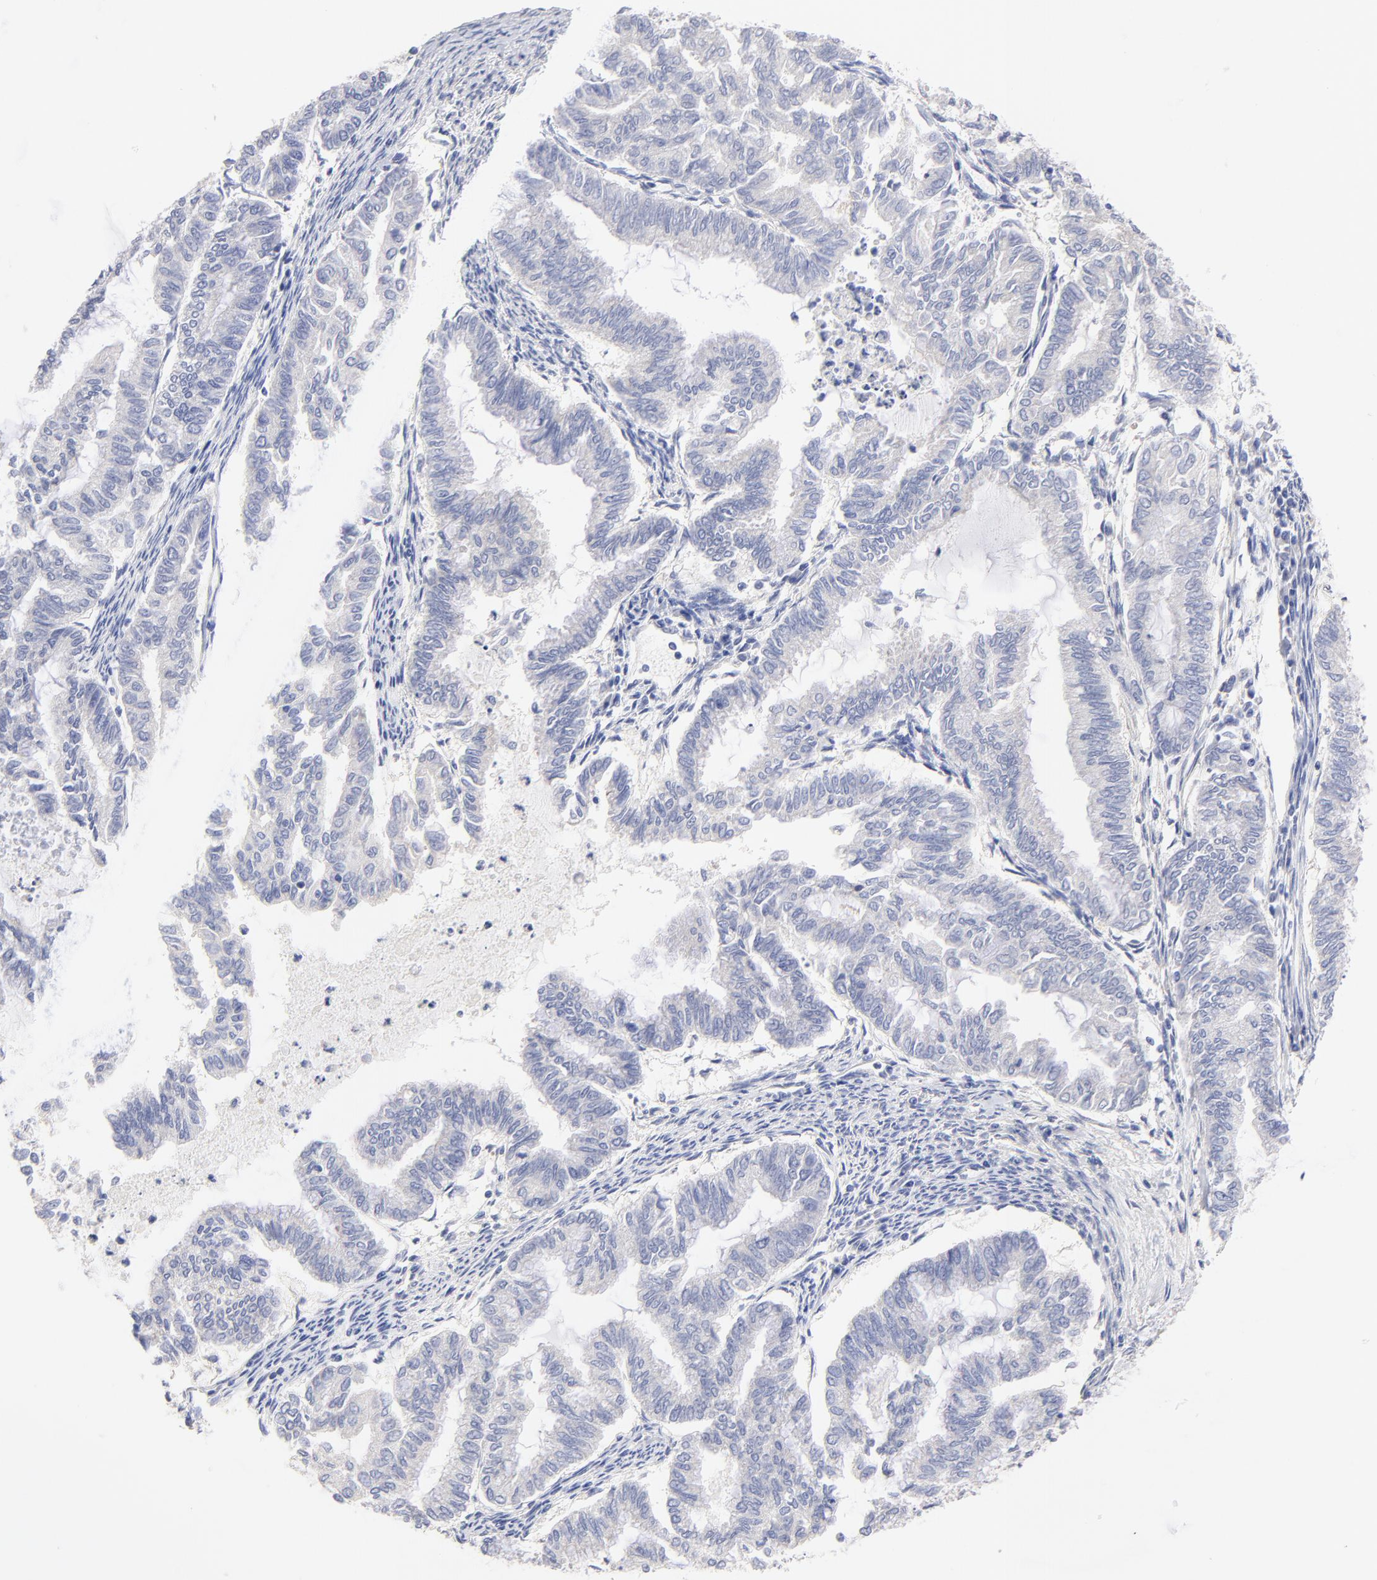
{"staining": {"intensity": "negative", "quantity": "none", "location": "none"}, "tissue": "endometrial cancer", "cell_type": "Tumor cells", "image_type": "cancer", "snomed": [{"axis": "morphology", "description": "Adenocarcinoma, NOS"}, {"axis": "topography", "description": "Endometrium"}], "caption": "There is no significant expression in tumor cells of endometrial cancer (adenocarcinoma). (DAB (3,3'-diaminobenzidine) immunohistochemistry, high magnification).", "gene": "HS3ST1", "patient": {"sex": "female", "age": 79}}